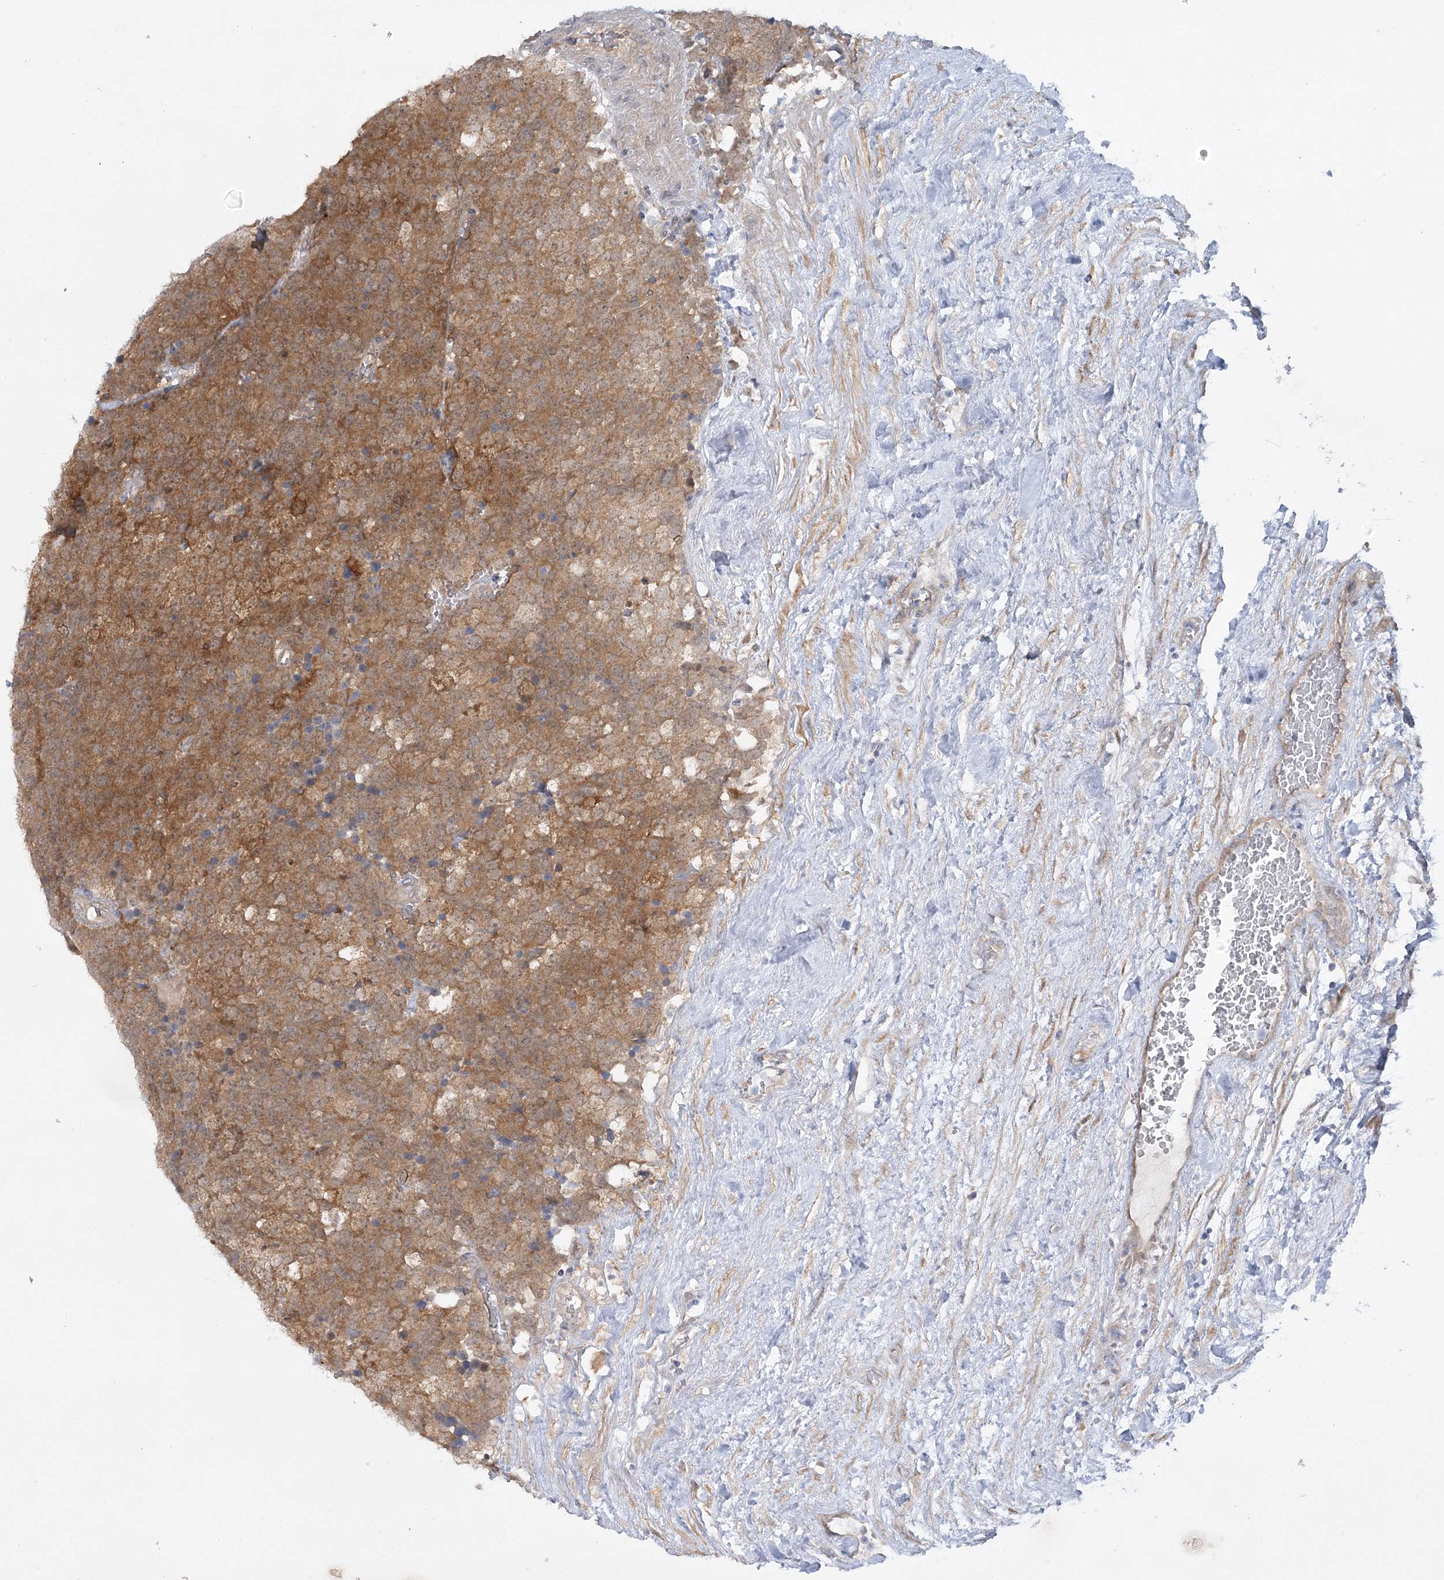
{"staining": {"intensity": "moderate", "quantity": ">75%", "location": "cytoplasmic/membranous"}, "tissue": "testis cancer", "cell_type": "Tumor cells", "image_type": "cancer", "snomed": [{"axis": "morphology", "description": "Seminoma, NOS"}, {"axis": "topography", "description": "Testis"}], "caption": "The photomicrograph demonstrates immunohistochemical staining of testis cancer (seminoma). There is moderate cytoplasmic/membranous positivity is seen in approximately >75% of tumor cells.", "gene": "AAMDC", "patient": {"sex": "male", "age": 71}}